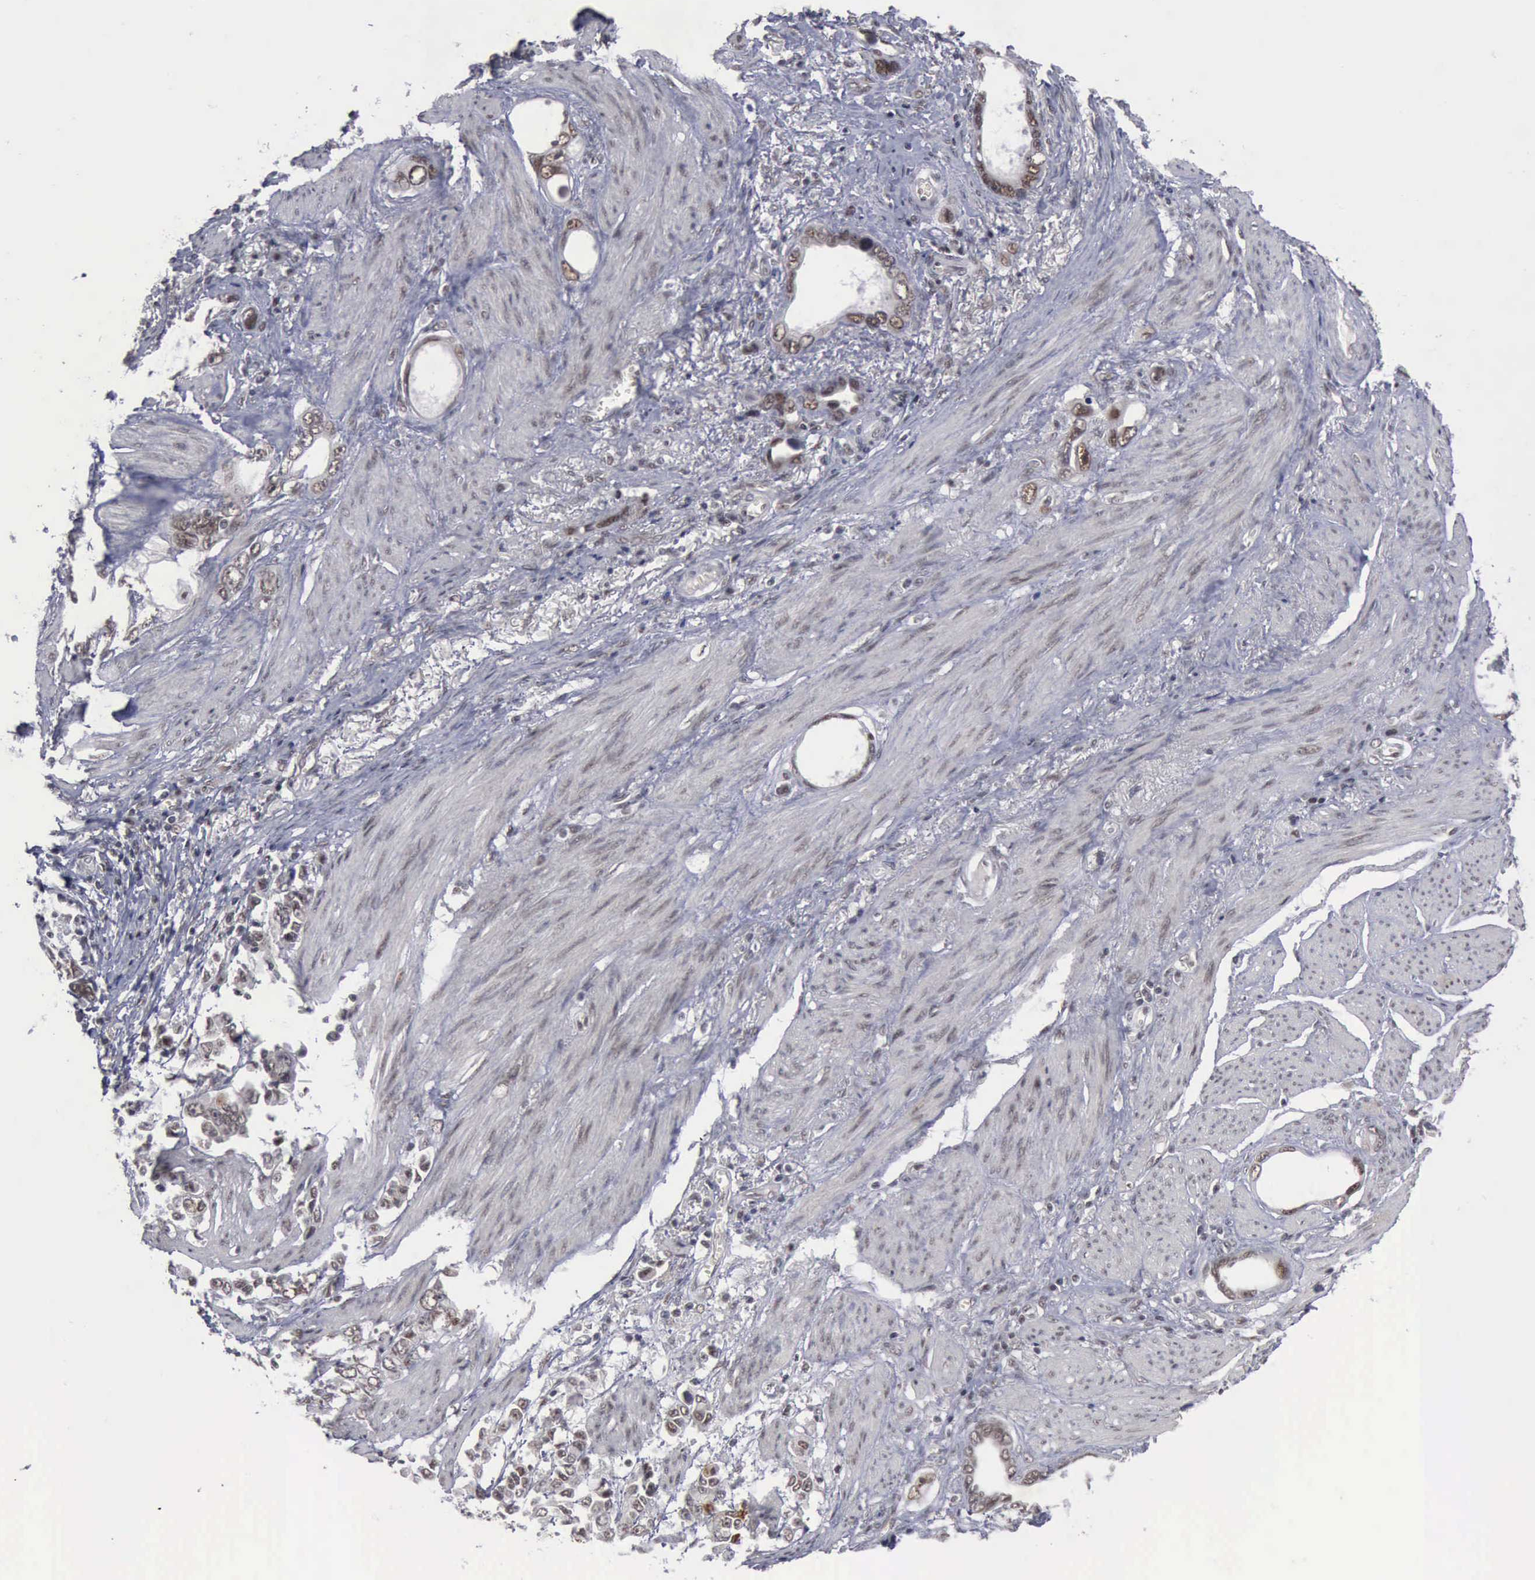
{"staining": {"intensity": "weak", "quantity": ">75%", "location": "cytoplasmic/membranous,nuclear"}, "tissue": "stomach cancer", "cell_type": "Tumor cells", "image_type": "cancer", "snomed": [{"axis": "morphology", "description": "Adenocarcinoma, NOS"}, {"axis": "topography", "description": "Stomach"}], "caption": "Tumor cells show weak cytoplasmic/membranous and nuclear staining in approximately >75% of cells in stomach cancer (adenocarcinoma).", "gene": "ATM", "patient": {"sex": "male", "age": 78}}